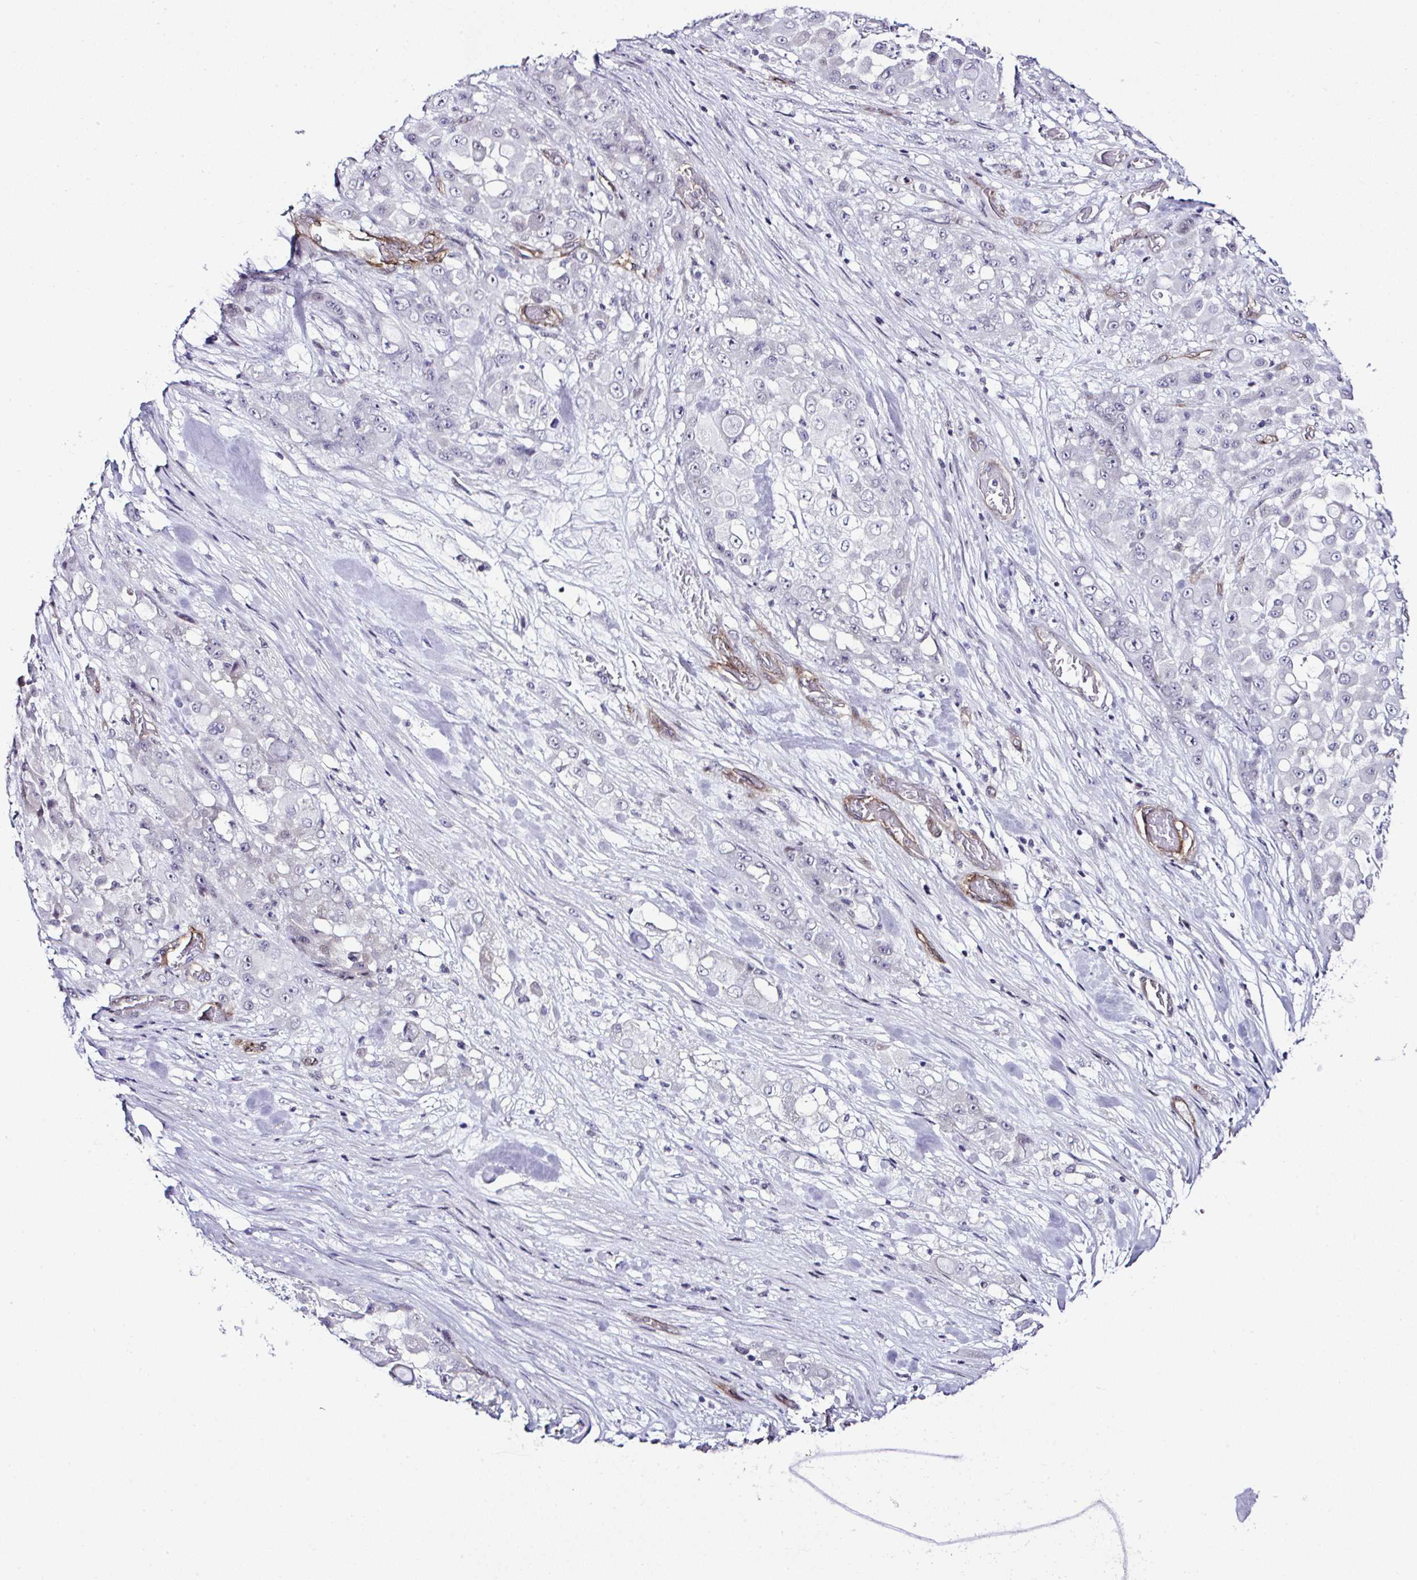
{"staining": {"intensity": "negative", "quantity": "none", "location": "none"}, "tissue": "stomach cancer", "cell_type": "Tumor cells", "image_type": "cancer", "snomed": [{"axis": "morphology", "description": "Adenocarcinoma, NOS"}, {"axis": "topography", "description": "Stomach"}], "caption": "This is an immunohistochemistry micrograph of human adenocarcinoma (stomach). There is no positivity in tumor cells.", "gene": "FBXO34", "patient": {"sex": "female", "age": 76}}